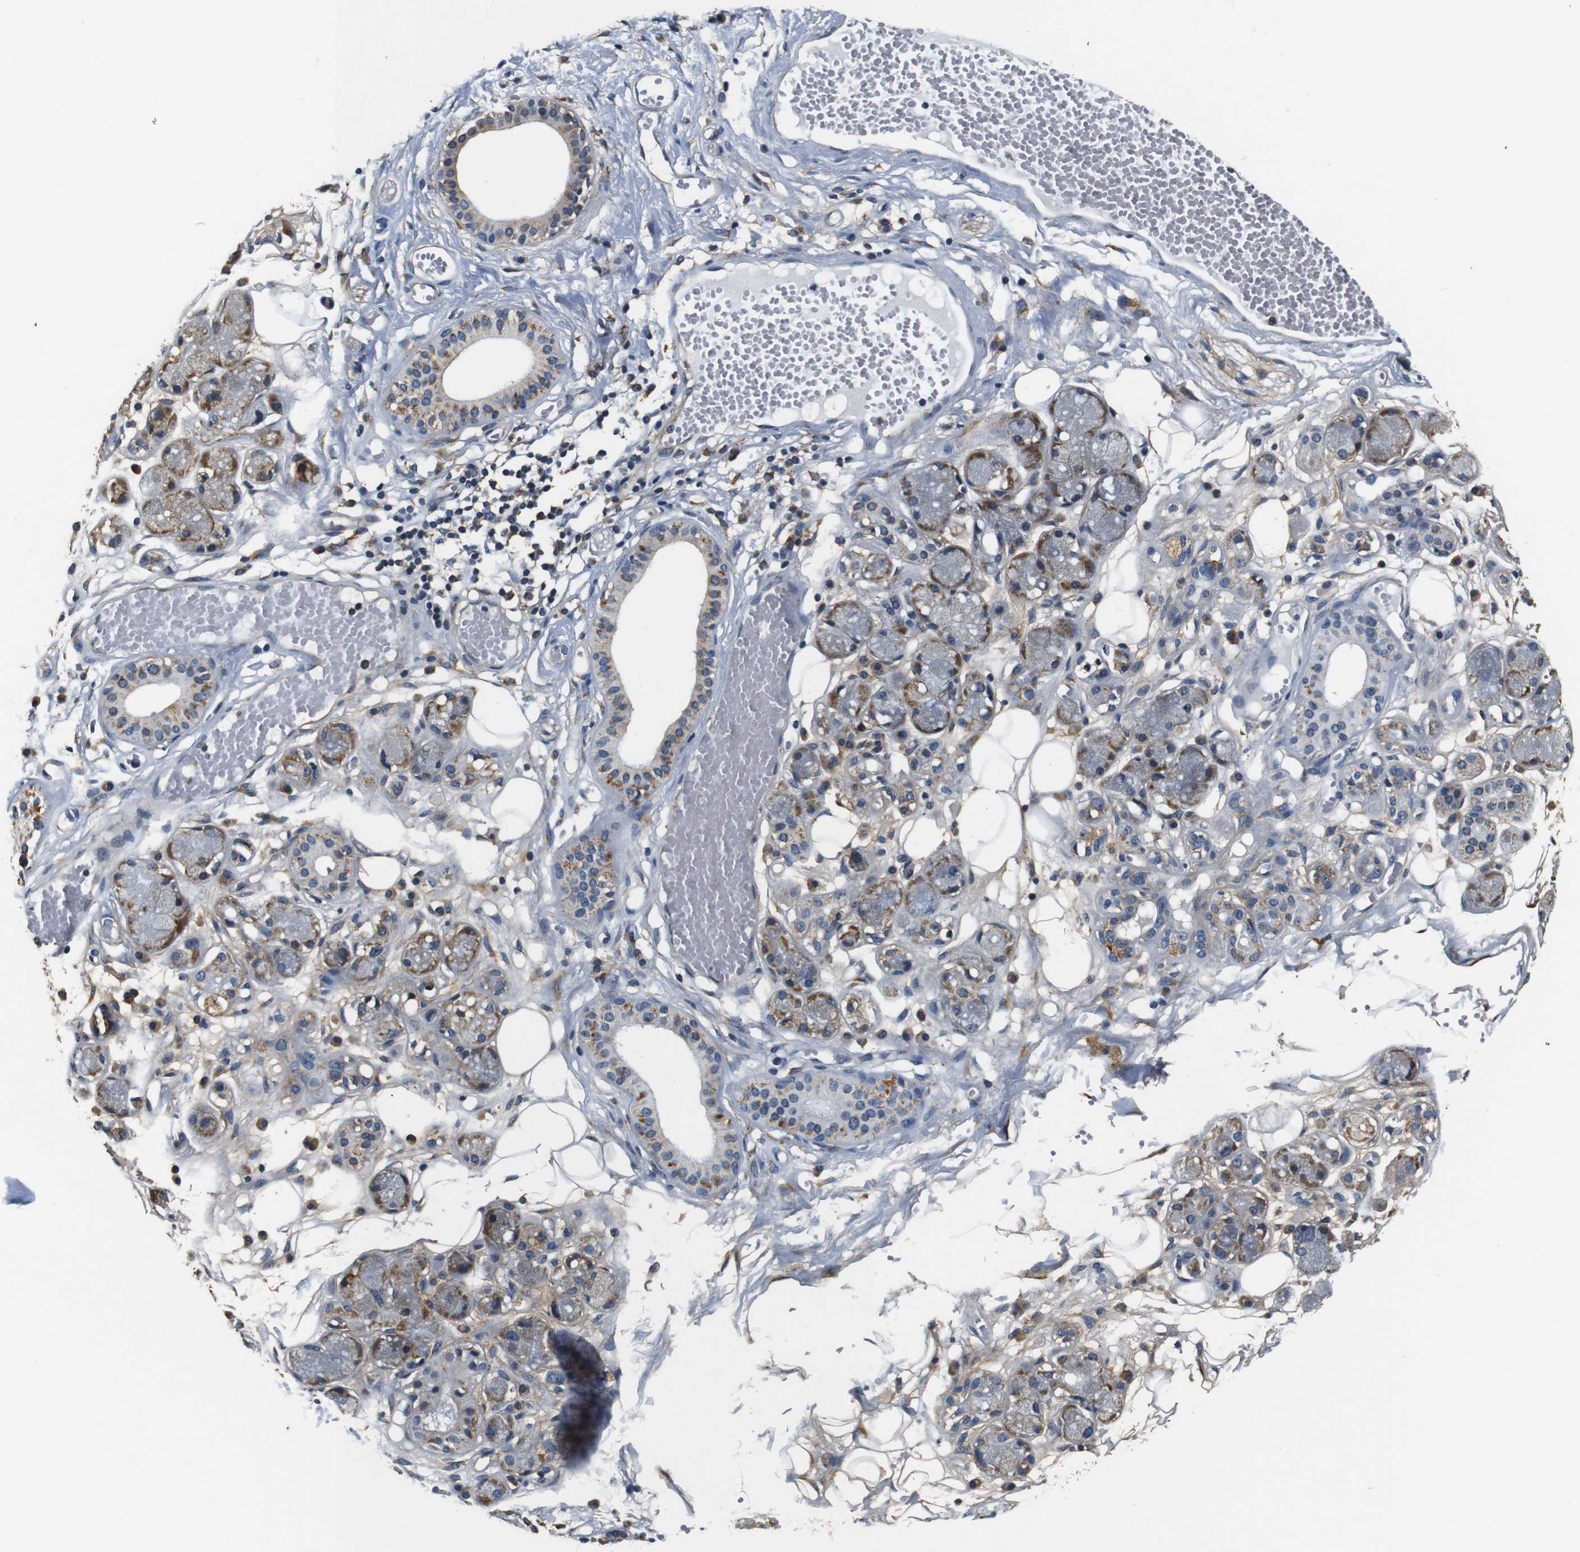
{"staining": {"intensity": "weak", "quantity": ">75%", "location": "cytoplasmic/membranous"}, "tissue": "adipose tissue", "cell_type": "Adipocytes", "image_type": "normal", "snomed": [{"axis": "morphology", "description": "Normal tissue, NOS"}, {"axis": "morphology", "description": "Inflammation, NOS"}, {"axis": "topography", "description": "Vascular tissue"}, {"axis": "topography", "description": "Salivary gland"}], "caption": "Protein staining of benign adipose tissue shows weak cytoplasmic/membranous staining in approximately >75% of adipocytes.", "gene": "COL1A1", "patient": {"sex": "female", "age": 75}}